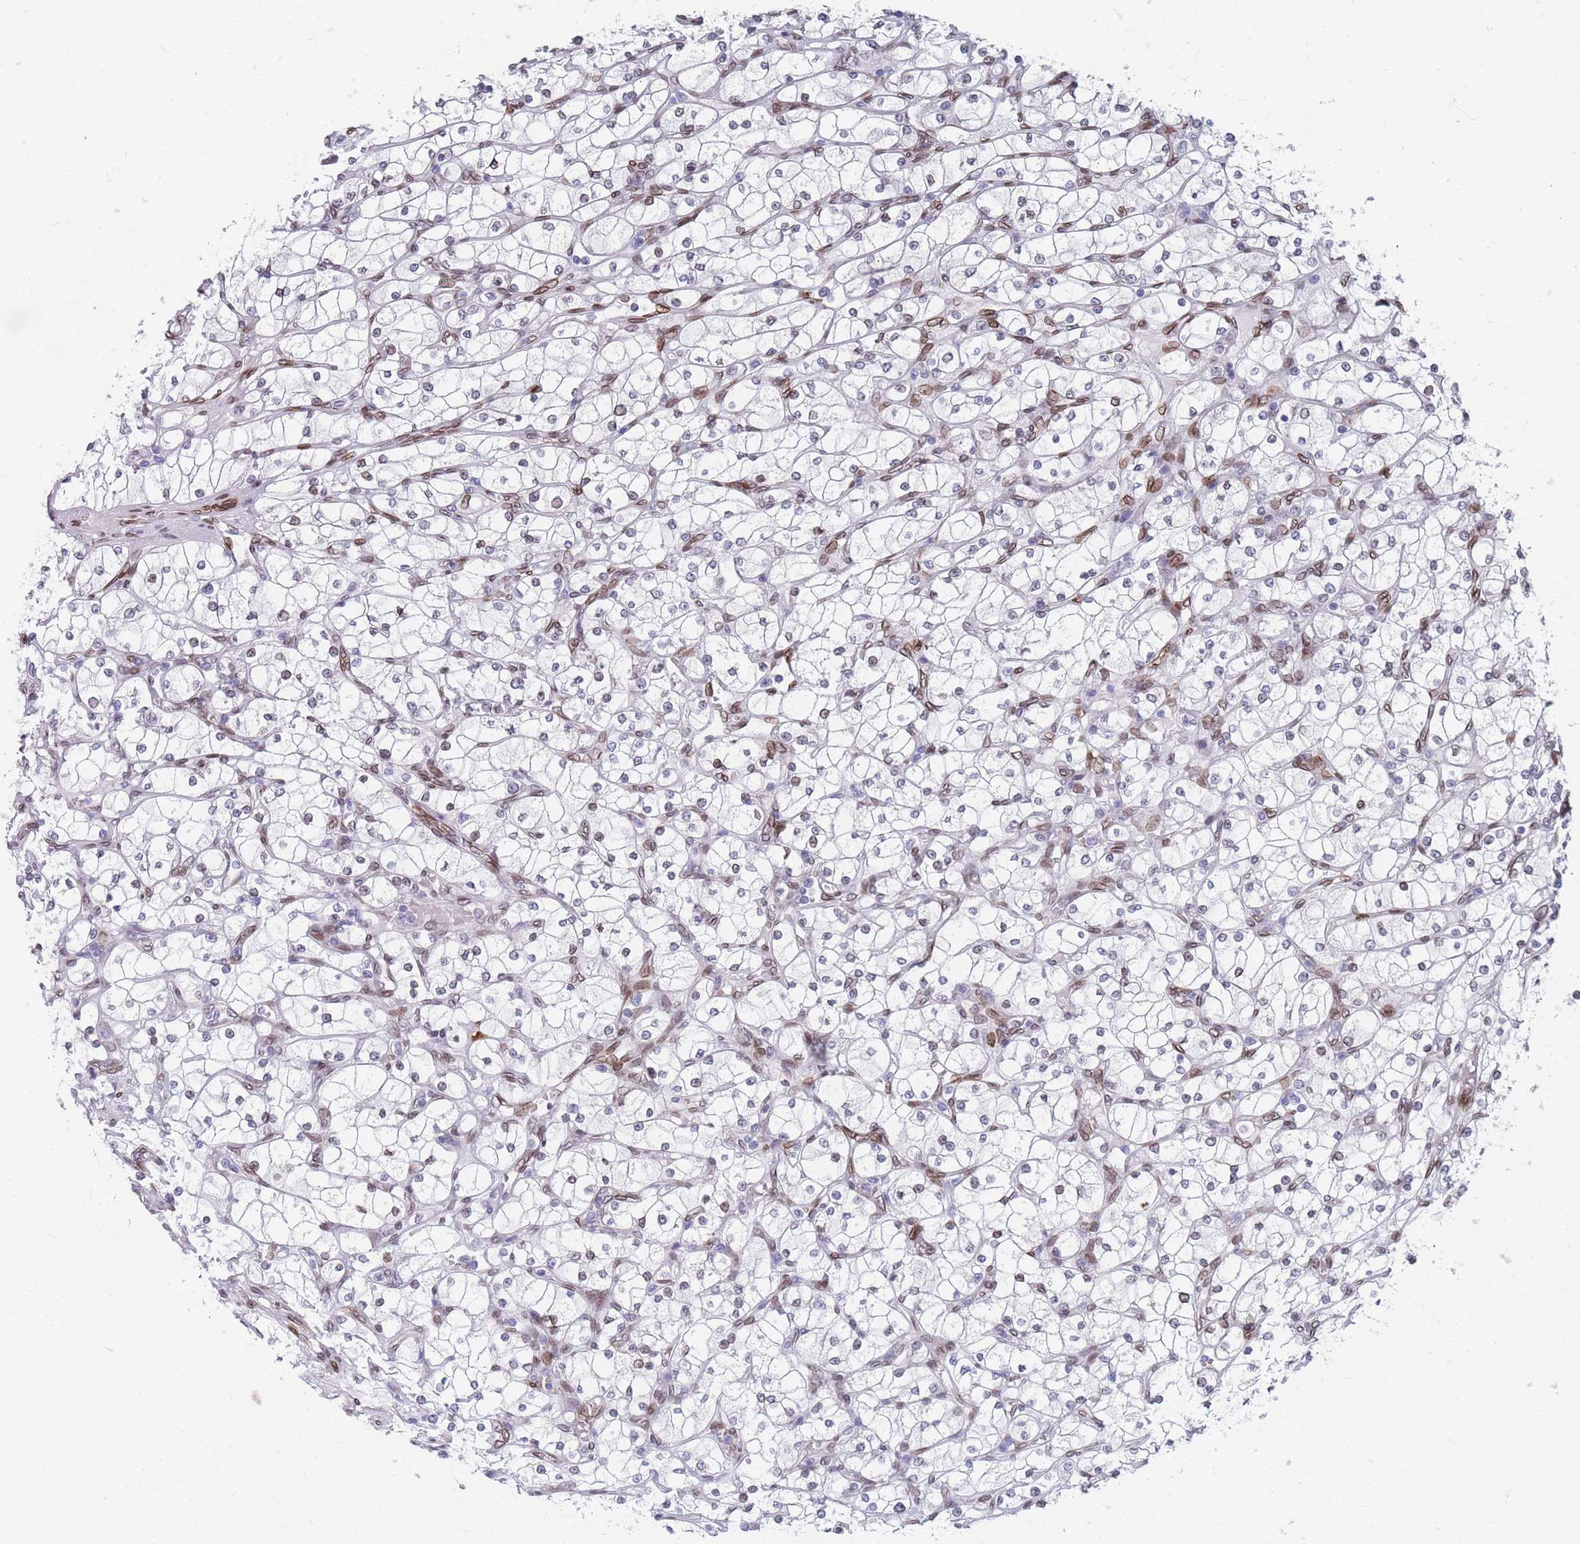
{"staining": {"intensity": "negative", "quantity": "none", "location": "none"}, "tissue": "renal cancer", "cell_type": "Tumor cells", "image_type": "cancer", "snomed": [{"axis": "morphology", "description": "Adenocarcinoma, NOS"}, {"axis": "topography", "description": "Kidney"}], "caption": "Image shows no protein expression in tumor cells of renal adenocarcinoma tissue.", "gene": "ZBTB1", "patient": {"sex": "male", "age": 80}}